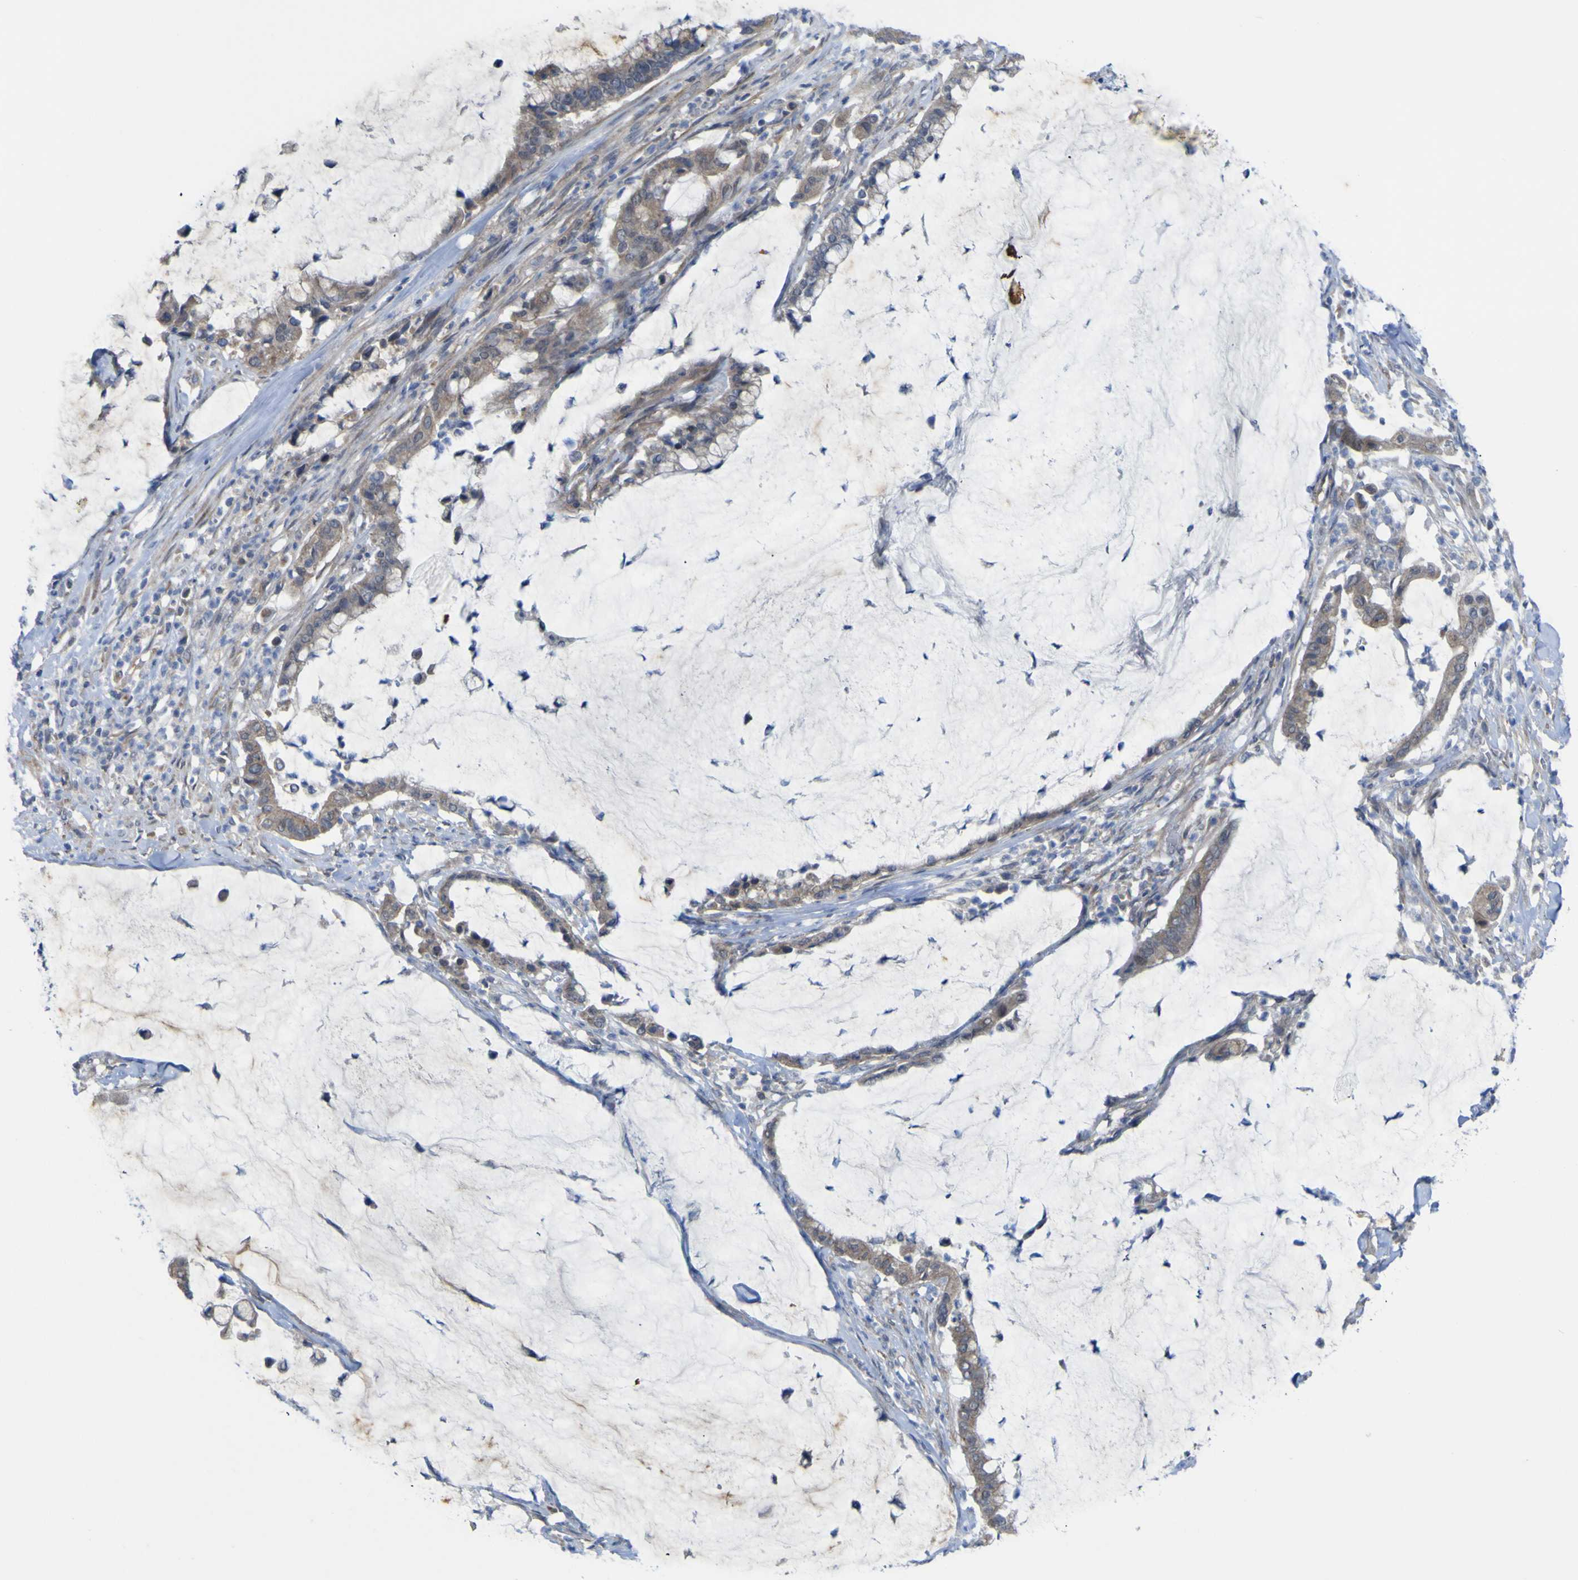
{"staining": {"intensity": "weak", "quantity": ">75%", "location": "cytoplasmic/membranous"}, "tissue": "pancreatic cancer", "cell_type": "Tumor cells", "image_type": "cancer", "snomed": [{"axis": "morphology", "description": "Adenocarcinoma, NOS"}, {"axis": "topography", "description": "Pancreas"}], "caption": "Brown immunohistochemical staining in pancreatic adenocarcinoma shows weak cytoplasmic/membranous expression in about >75% of tumor cells.", "gene": "TNFRSF11A", "patient": {"sex": "male", "age": 41}}